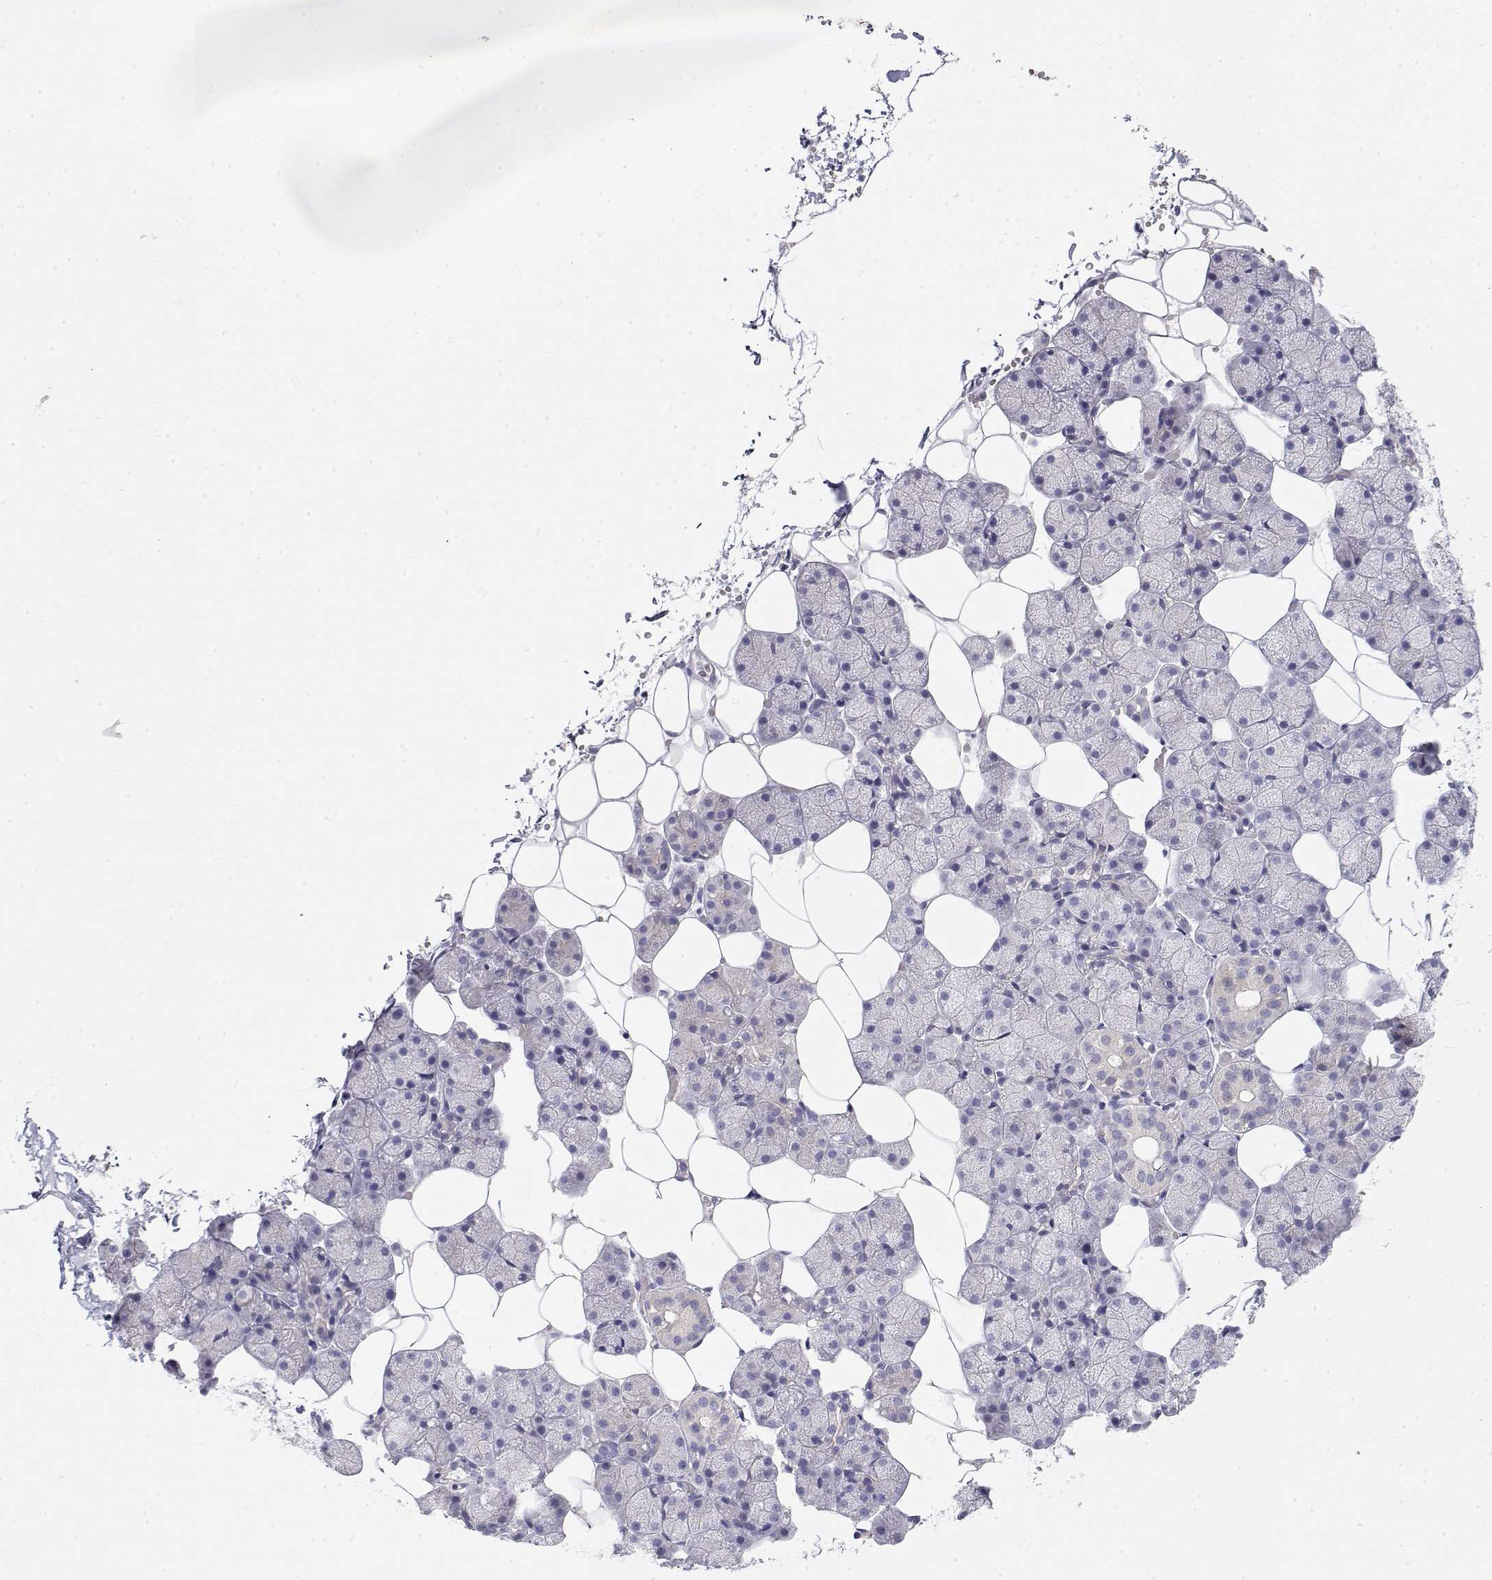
{"staining": {"intensity": "negative", "quantity": "none", "location": "none"}, "tissue": "salivary gland", "cell_type": "Glandular cells", "image_type": "normal", "snomed": [{"axis": "morphology", "description": "Normal tissue, NOS"}, {"axis": "topography", "description": "Salivary gland"}], "caption": "DAB (3,3'-diaminobenzidine) immunohistochemical staining of normal salivary gland displays no significant staining in glandular cells.", "gene": "MISP", "patient": {"sex": "male", "age": 38}}